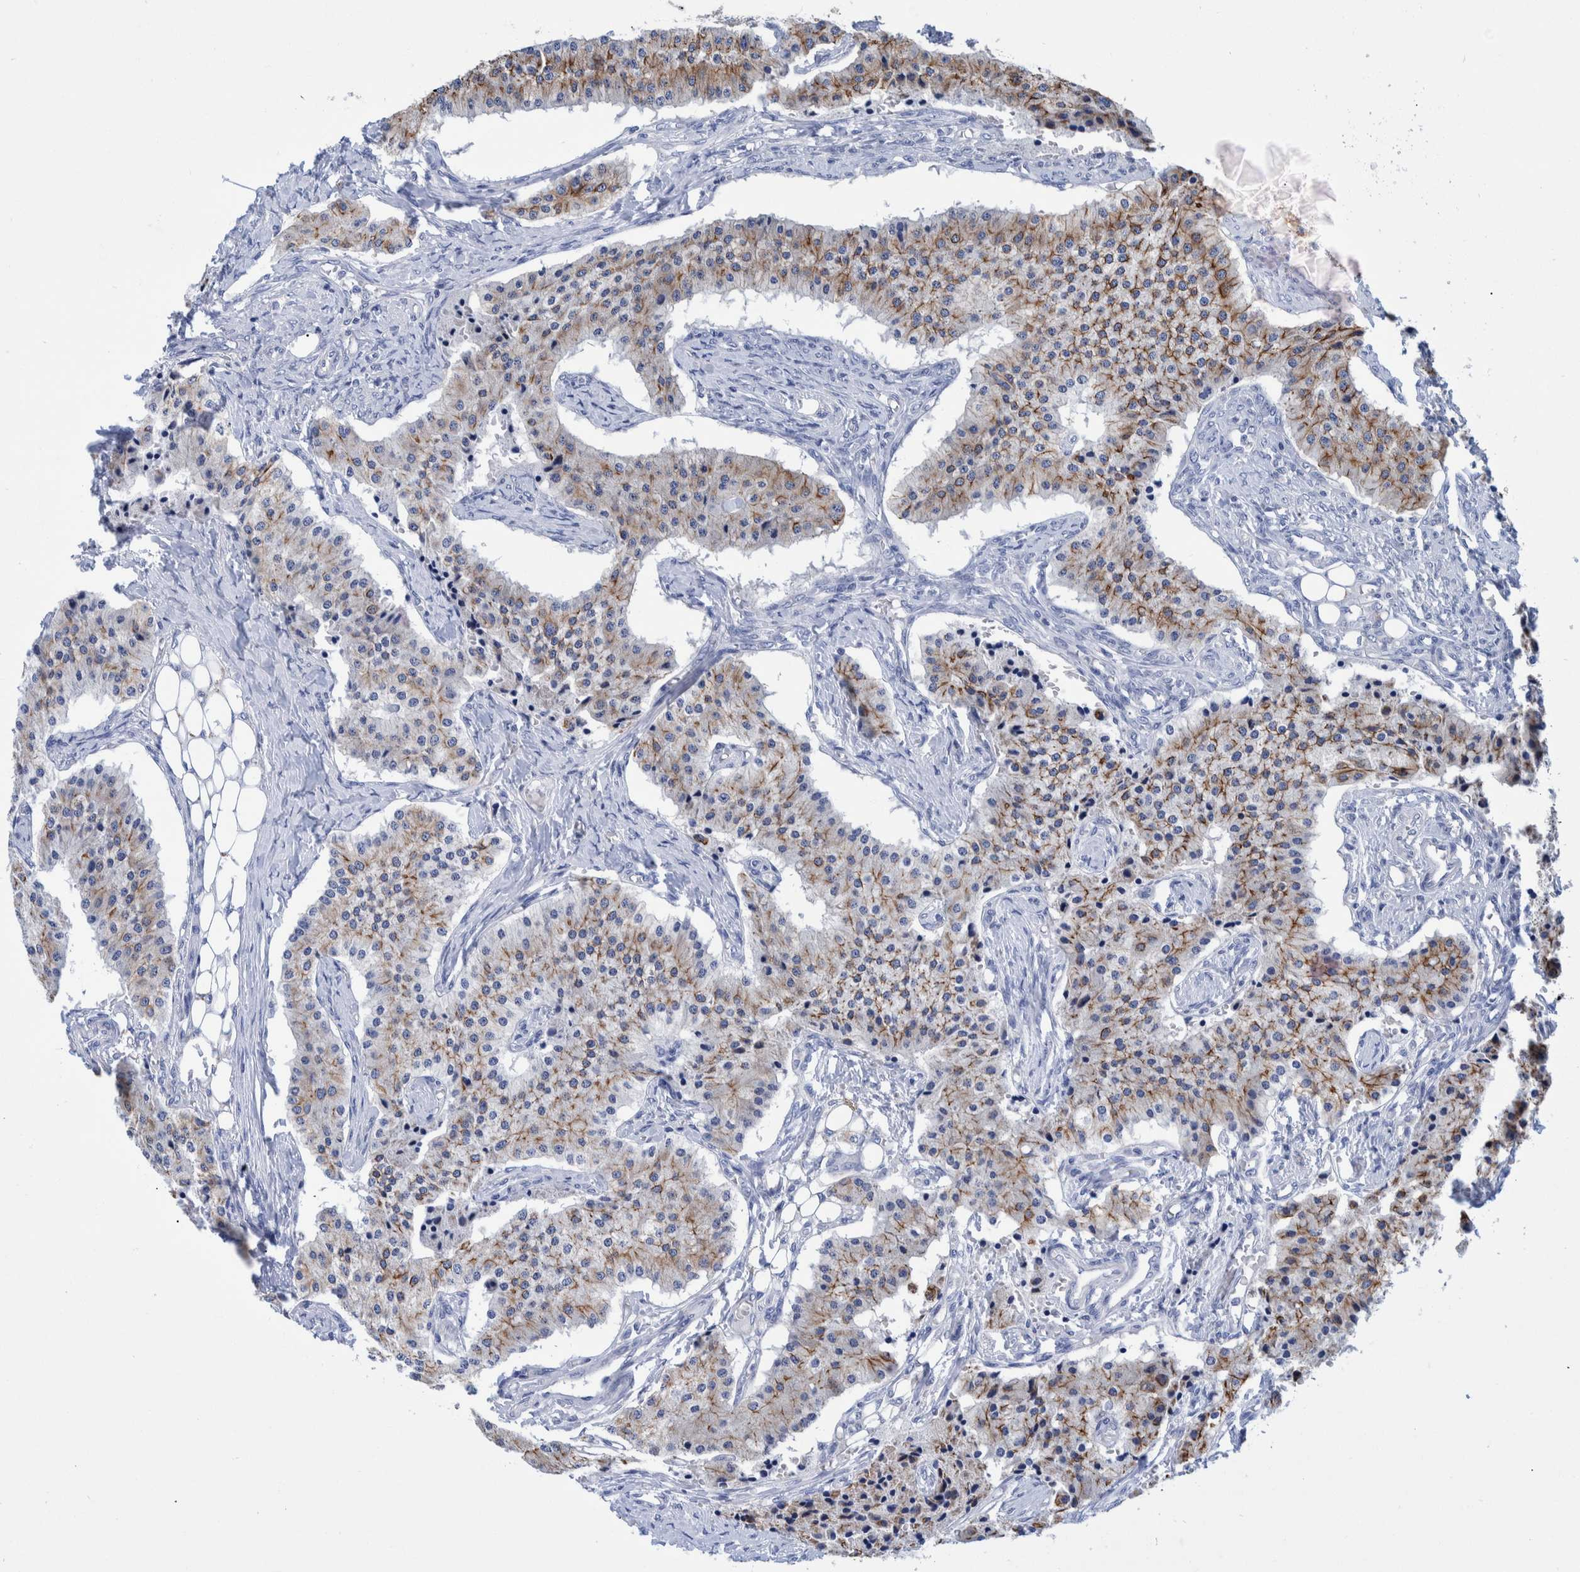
{"staining": {"intensity": "moderate", "quantity": ">75%", "location": "cytoplasmic/membranous"}, "tissue": "carcinoid", "cell_type": "Tumor cells", "image_type": "cancer", "snomed": [{"axis": "morphology", "description": "Carcinoid, malignant, NOS"}, {"axis": "topography", "description": "Colon"}], "caption": "The image displays staining of malignant carcinoid, revealing moderate cytoplasmic/membranous protein expression (brown color) within tumor cells. Nuclei are stained in blue.", "gene": "MKS1", "patient": {"sex": "female", "age": 52}}